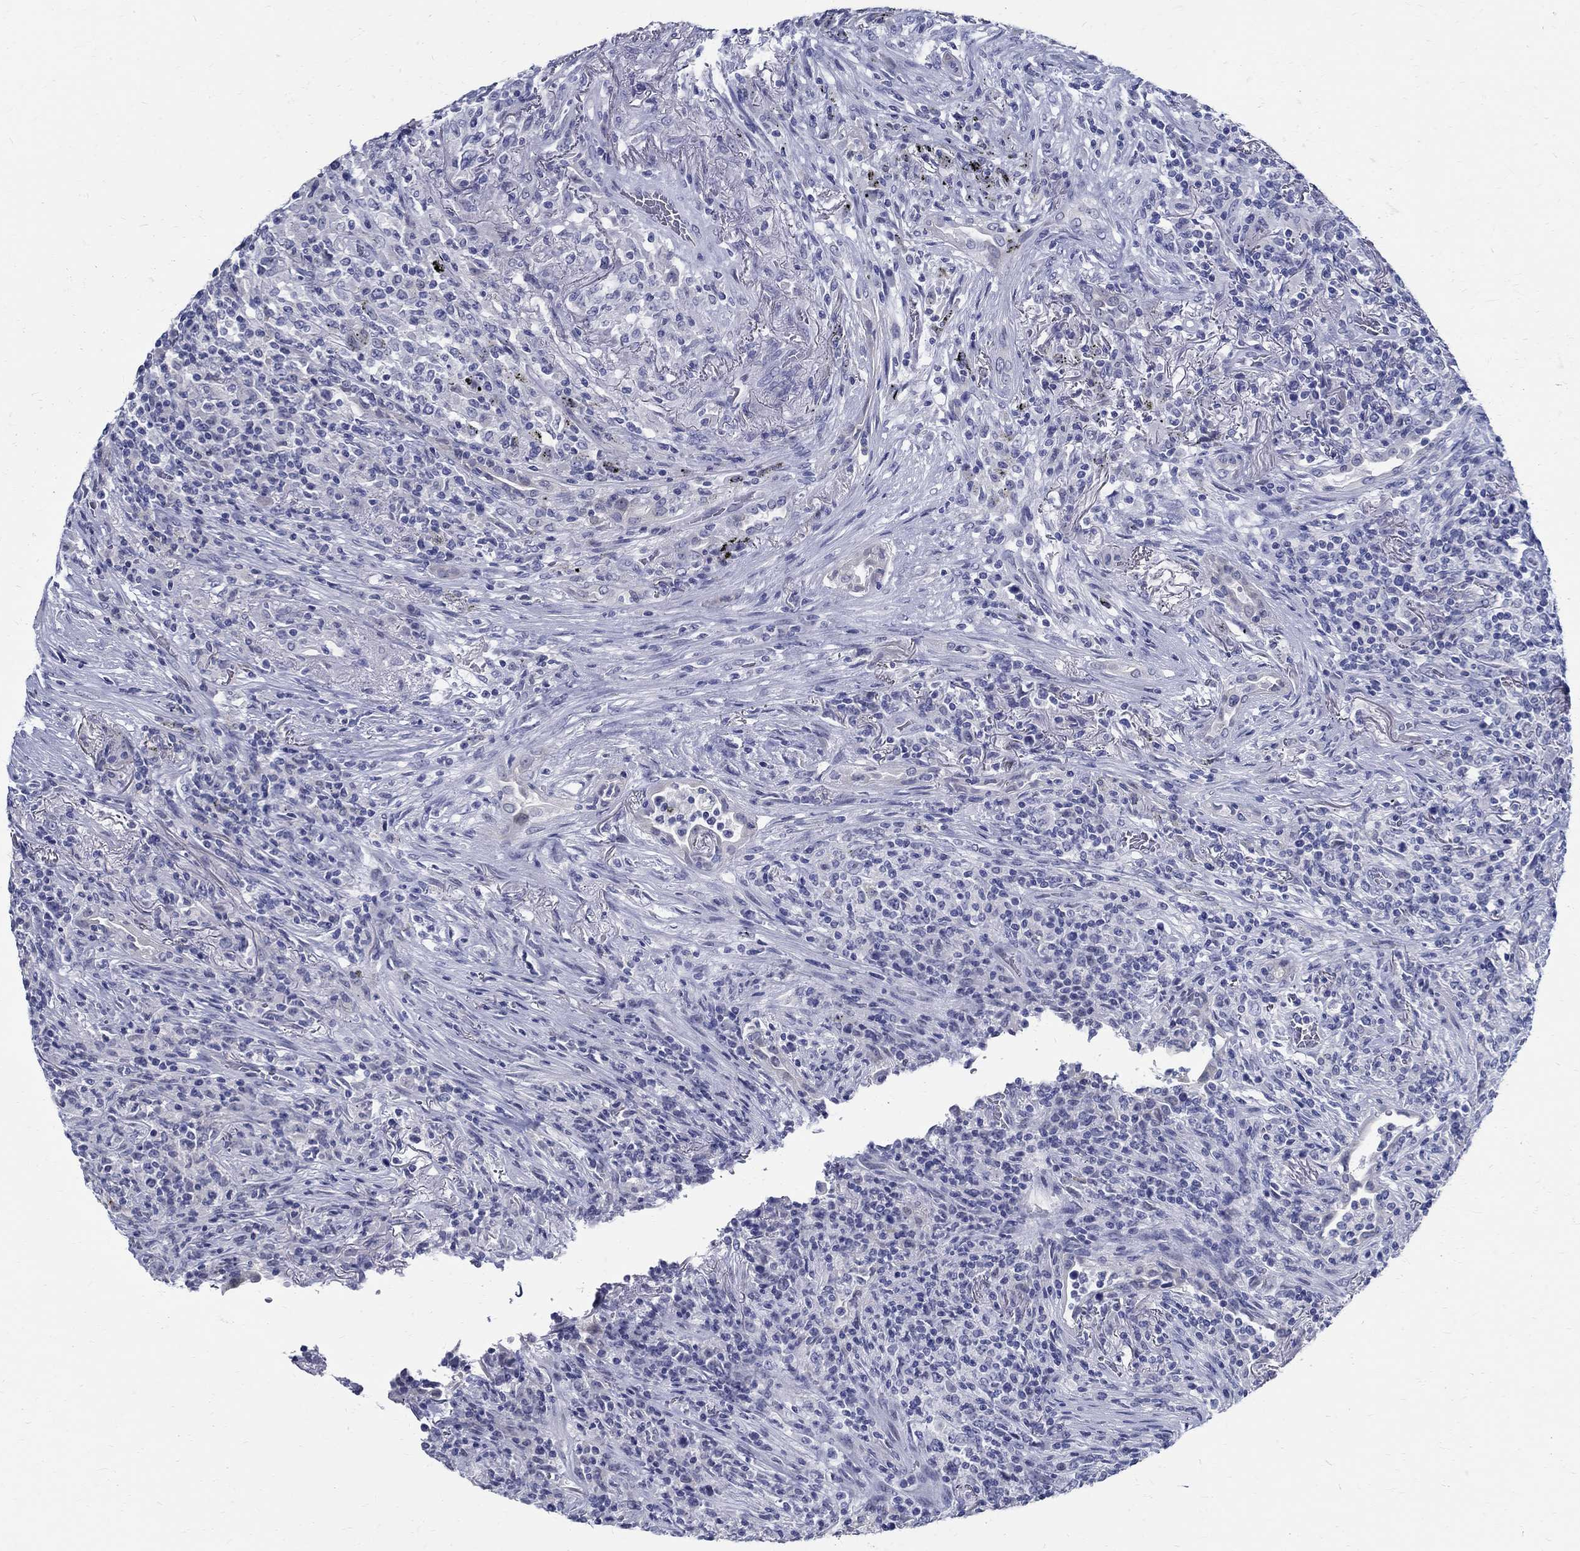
{"staining": {"intensity": "negative", "quantity": "none", "location": "none"}, "tissue": "lymphoma", "cell_type": "Tumor cells", "image_type": "cancer", "snomed": [{"axis": "morphology", "description": "Malignant lymphoma, non-Hodgkin's type, High grade"}, {"axis": "topography", "description": "Lung"}], "caption": "High magnification brightfield microscopy of lymphoma stained with DAB (brown) and counterstained with hematoxylin (blue): tumor cells show no significant expression.", "gene": "BSPRY", "patient": {"sex": "male", "age": 79}}